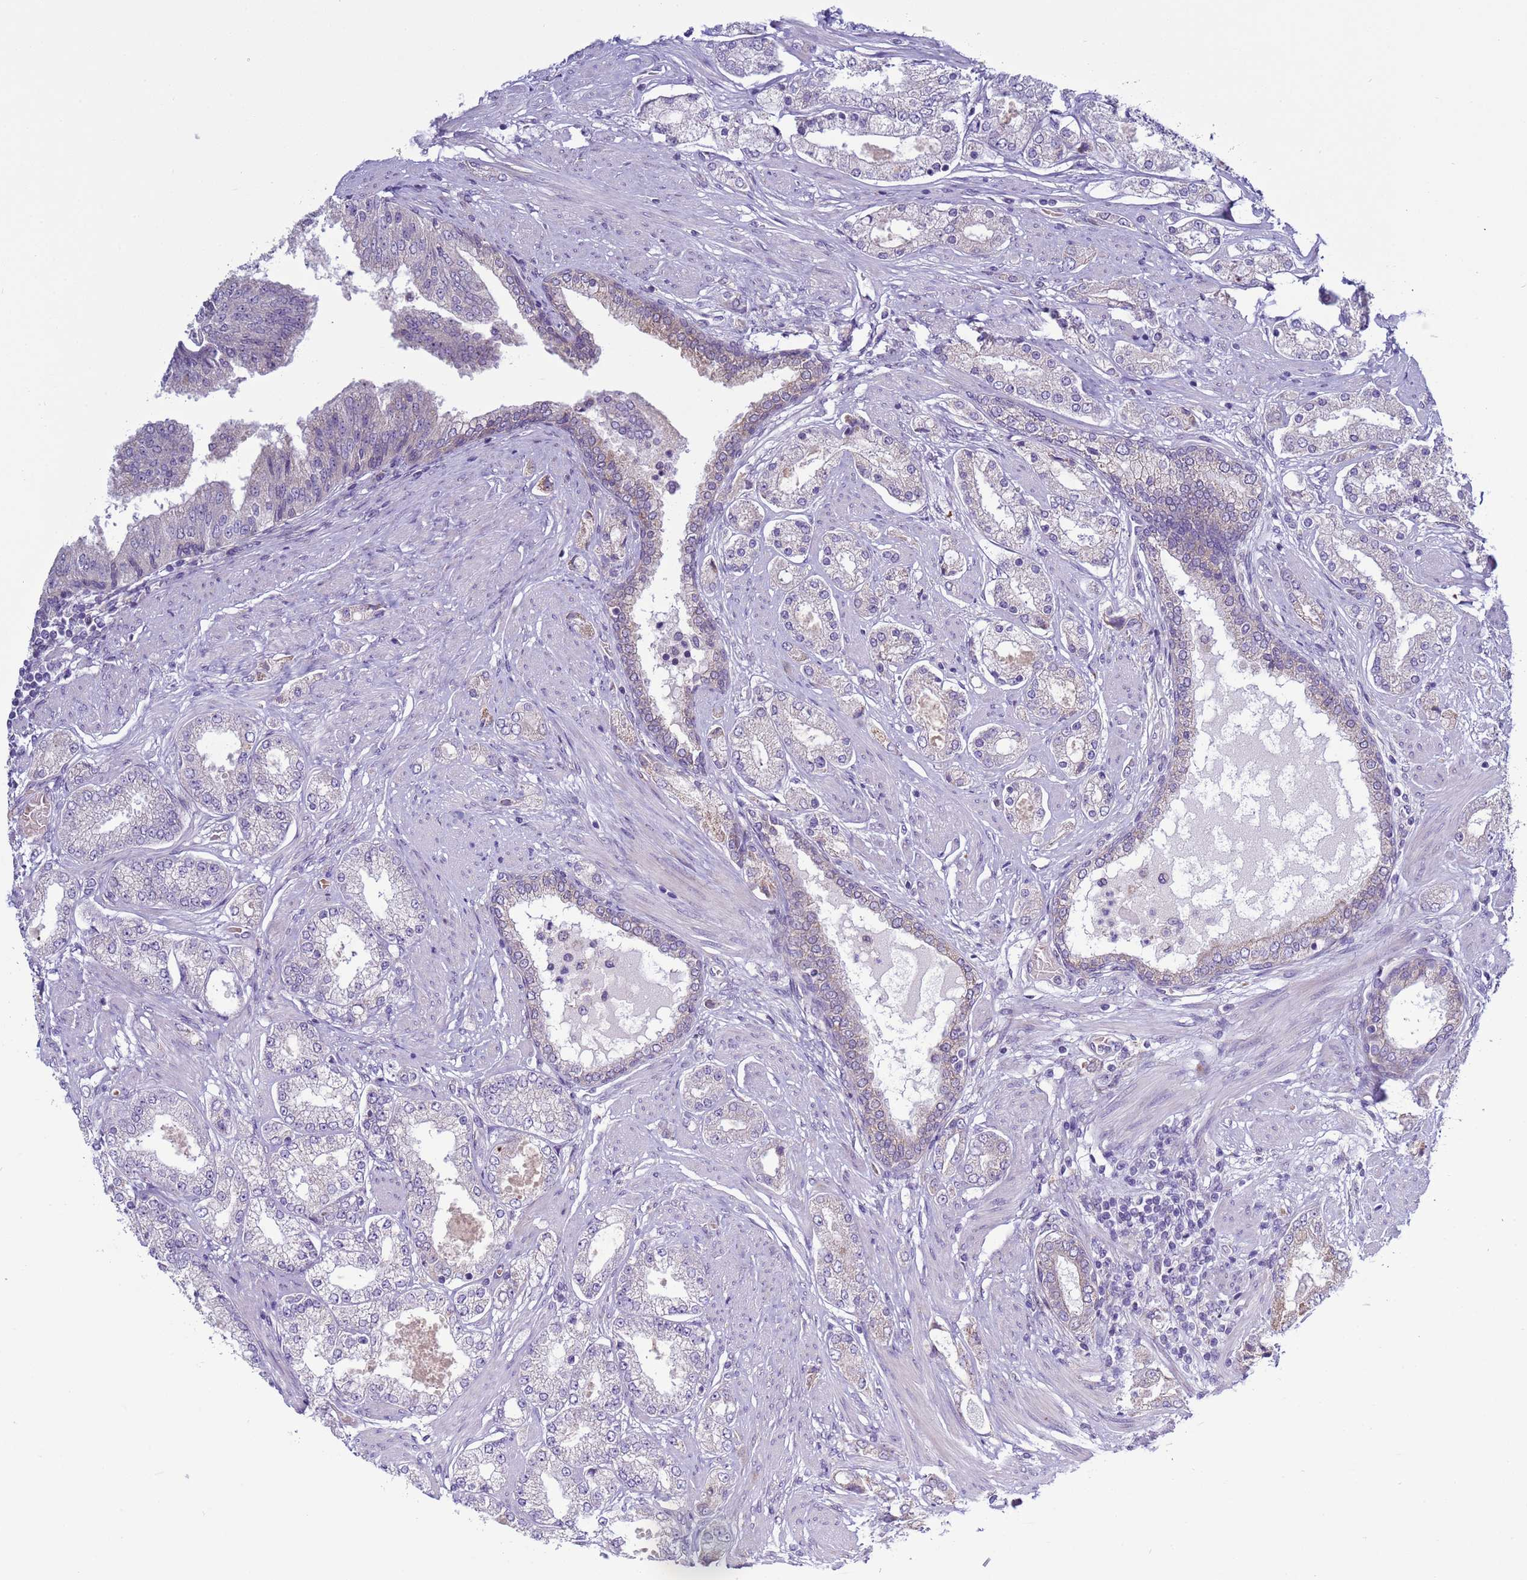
{"staining": {"intensity": "negative", "quantity": "none", "location": "none"}, "tissue": "prostate cancer", "cell_type": "Tumor cells", "image_type": "cancer", "snomed": [{"axis": "morphology", "description": "Adenocarcinoma, High grade"}, {"axis": "topography", "description": "Prostate"}], "caption": "An IHC photomicrograph of prostate adenocarcinoma (high-grade) is shown. There is no staining in tumor cells of prostate adenocarcinoma (high-grade). (DAB (3,3'-diaminobenzidine) immunohistochemistry (IHC) visualized using brightfield microscopy, high magnification).", "gene": "ABHD17B", "patient": {"sex": "male", "age": 68}}